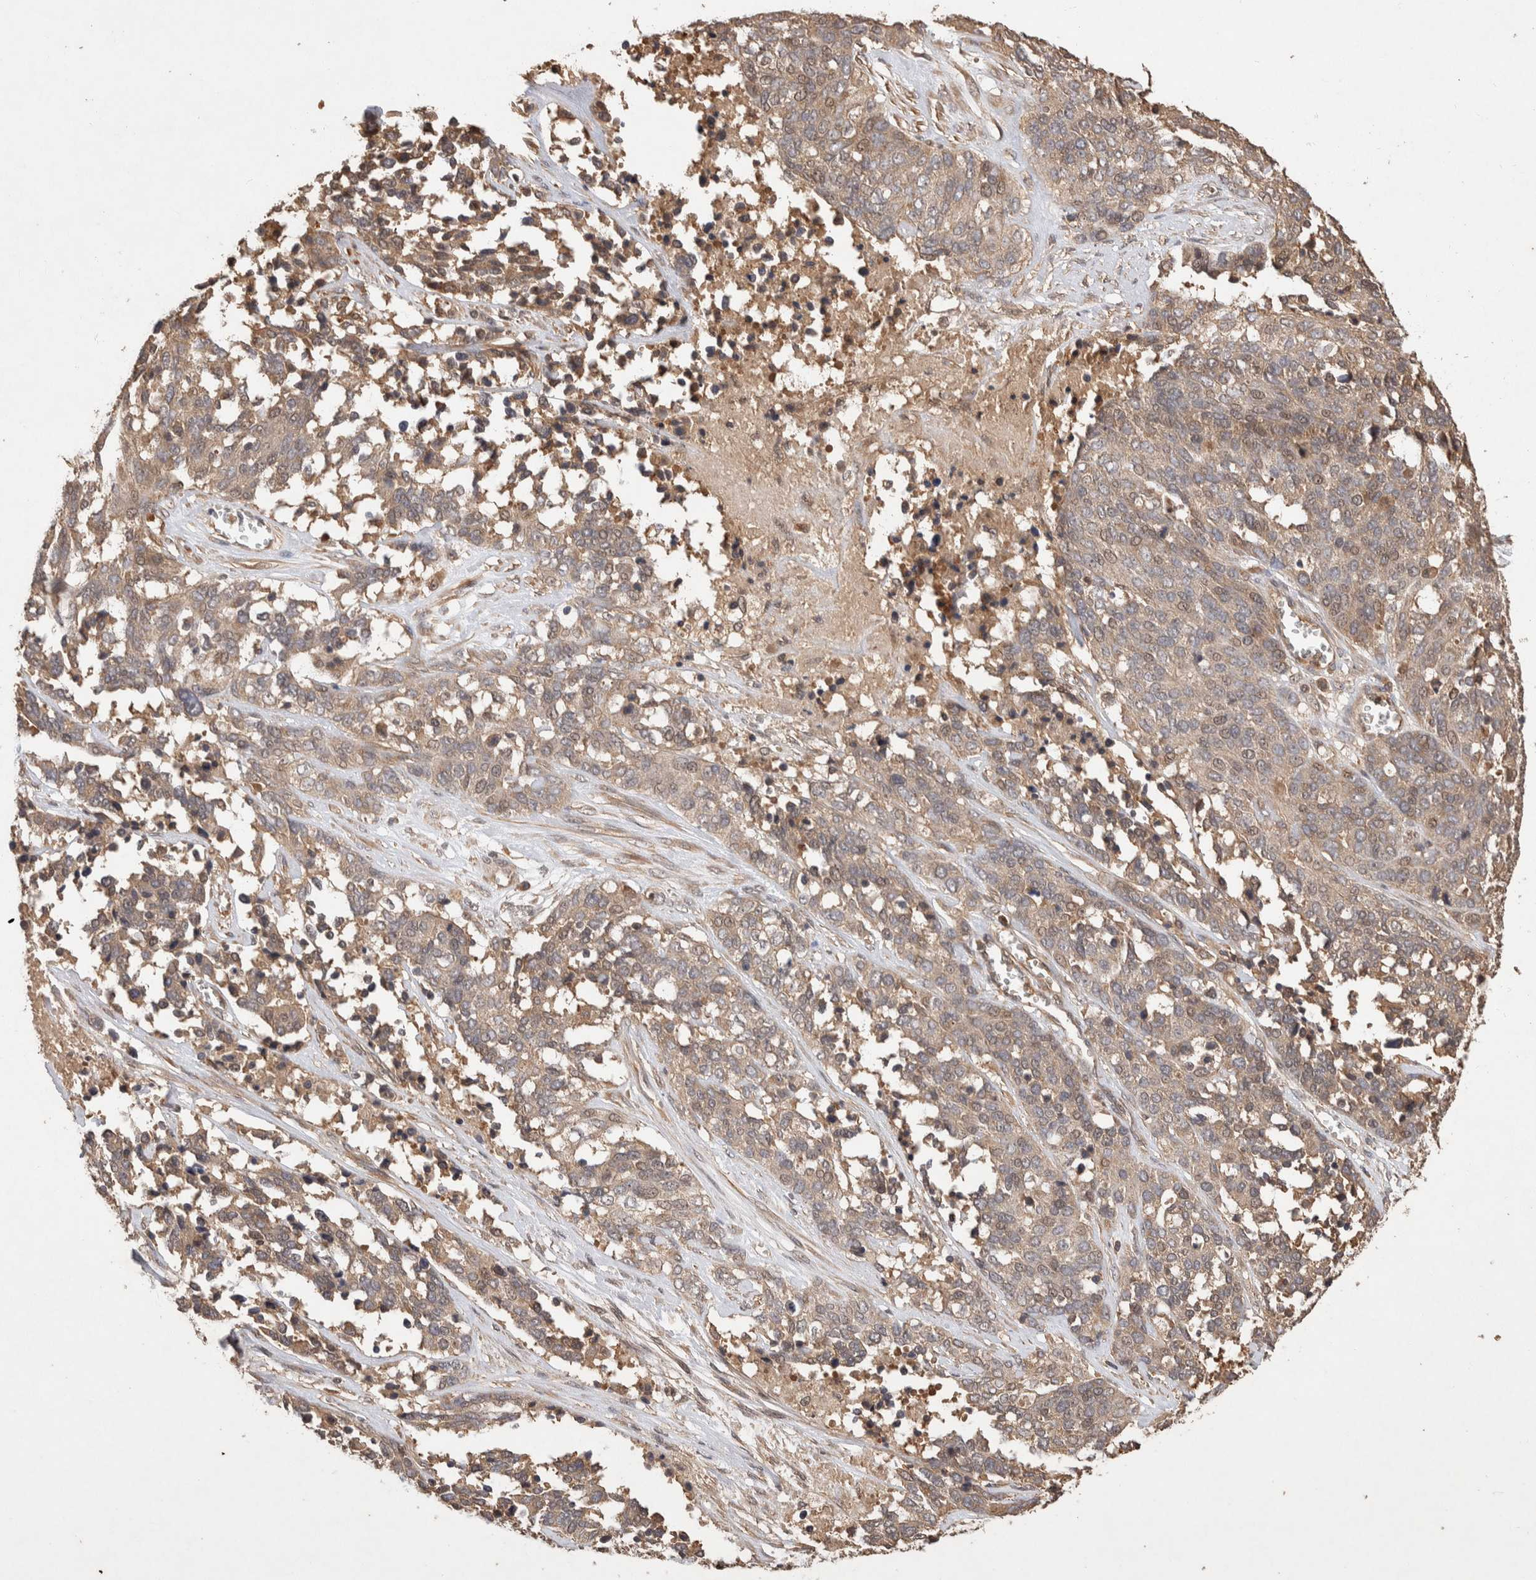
{"staining": {"intensity": "weak", "quantity": ">75%", "location": "cytoplasmic/membranous,nuclear"}, "tissue": "ovarian cancer", "cell_type": "Tumor cells", "image_type": "cancer", "snomed": [{"axis": "morphology", "description": "Cystadenocarcinoma, serous, NOS"}, {"axis": "topography", "description": "Ovary"}], "caption": "Protein analysis of ovarian serous cystadenocarcinoma tissue shows weak cytoplasmic/membranous and nuclear staining in about >75% of tumor cells. (DAB (3,3'-diaminobenzidine) = brown stain, brightfield microscopy at high magnification).", "gene": "NSMAF", "patient": {"sex": "female", "age": 44}}